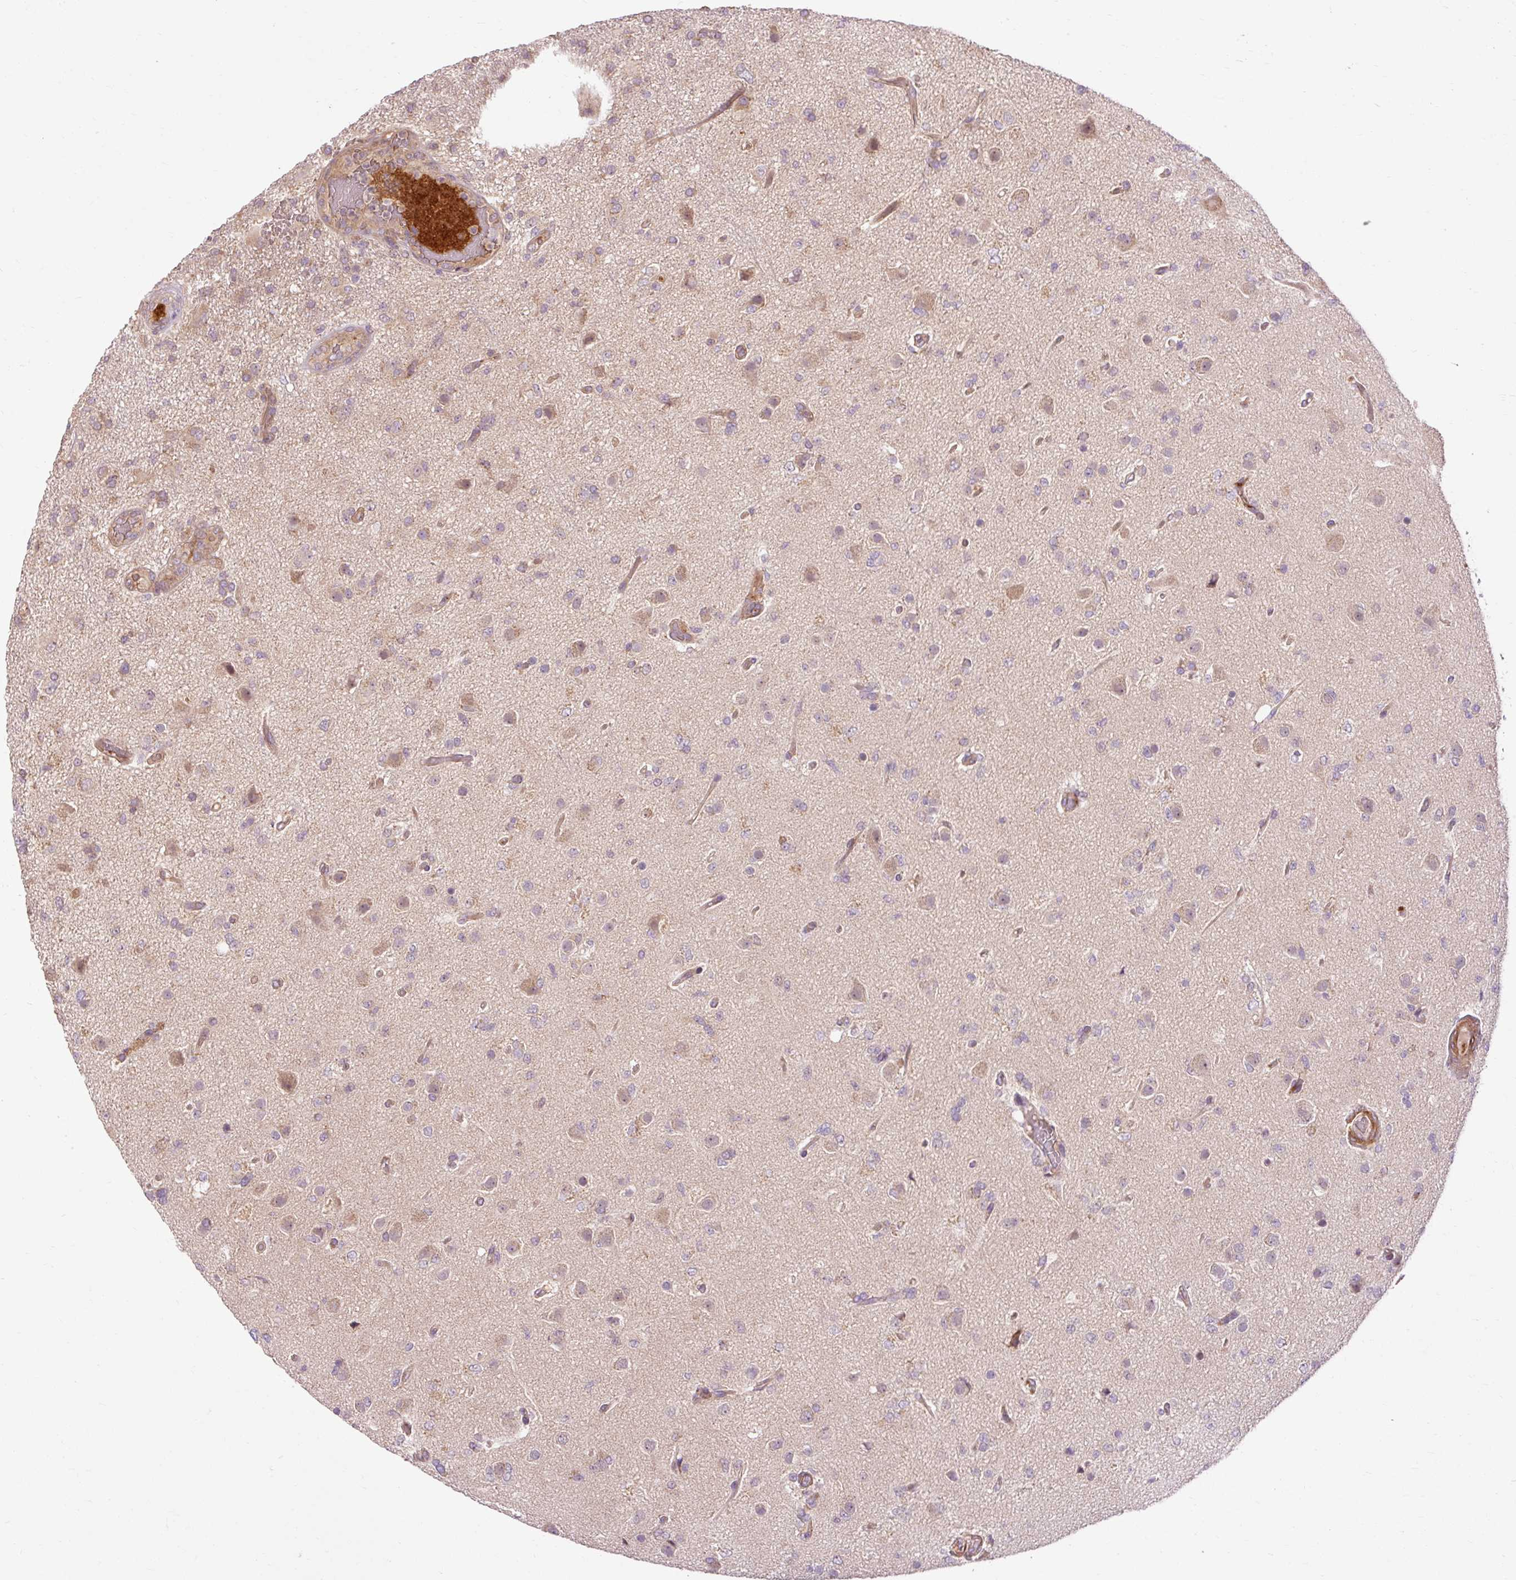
{"staining": {"intensity": "negative", "quantity": "none", "location": "none"}, "tissue": "glioma", "cell_type": "Tumor cells", "image_type": "cancer", "snomed": [{"axis": "morphology", "description": "Glioma, malignant, High grade"}, {"axis": "topography", "description": "Brain"}], "caption": "A photomicrograph of human malignant high-grade glioma is negative for staining in tumor cells.", "gene": "RIPOR3", "patient": {"sex": "female", "age": 74}}